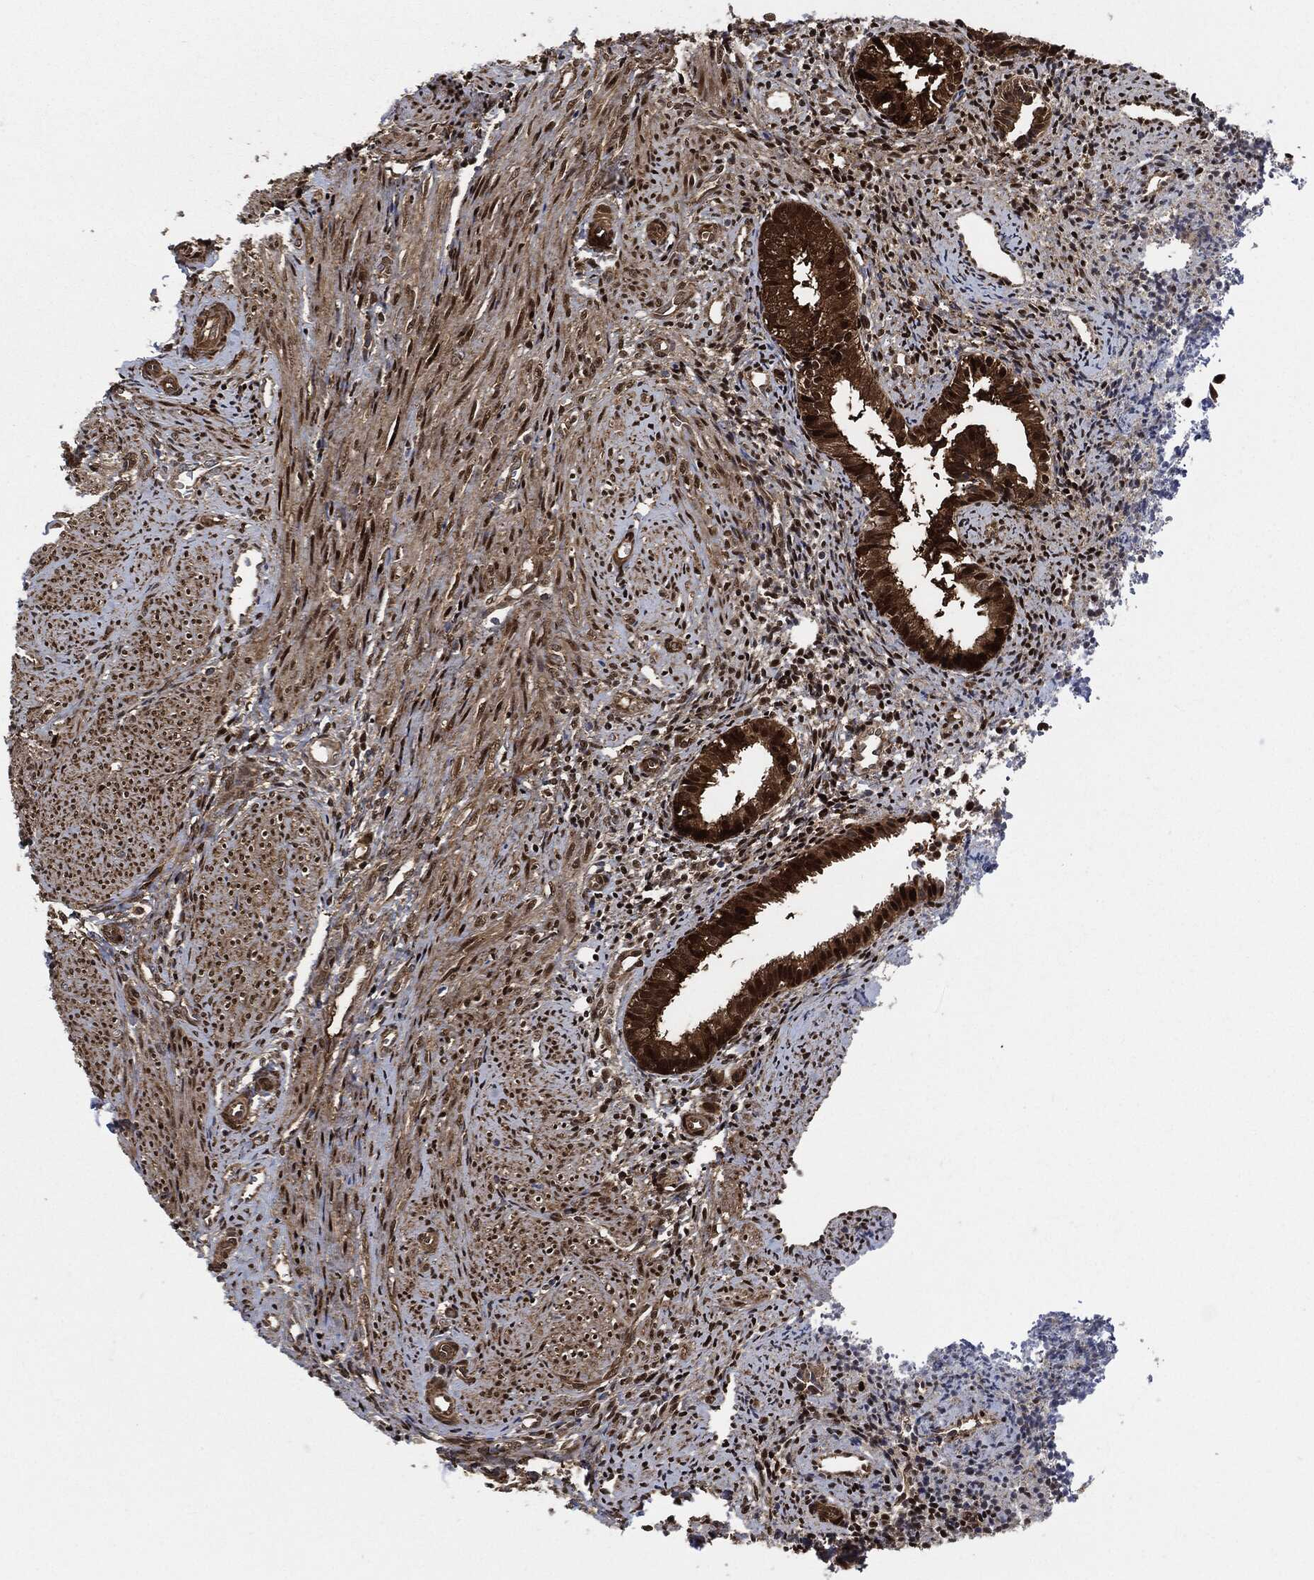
{"staining": {"intensity": "strong", "quantity": ">75%", "location": "nuclear"}, "tissue": "endometrium", "cell_type": "Cells in endometrial stroma", "image_type": "normal", "snomed": [{"axis": "morphology", "description": "Normal tissue, NOS"}, {"axis": "topography", "description": "Endometrium"}], "caption": "Protein expression analysis of normal human endometrium reveals strong nuclear positivity in about >75% of cells in endometrial stroma. The protein is stained brown, and the nuclei are stained in blue (DAB (3,3'-diaminobenzidine) IHC with brightfield microscopy, high magnification).", "gene": "DCTN1", "patient": {"sex": "female", "age": 47}}